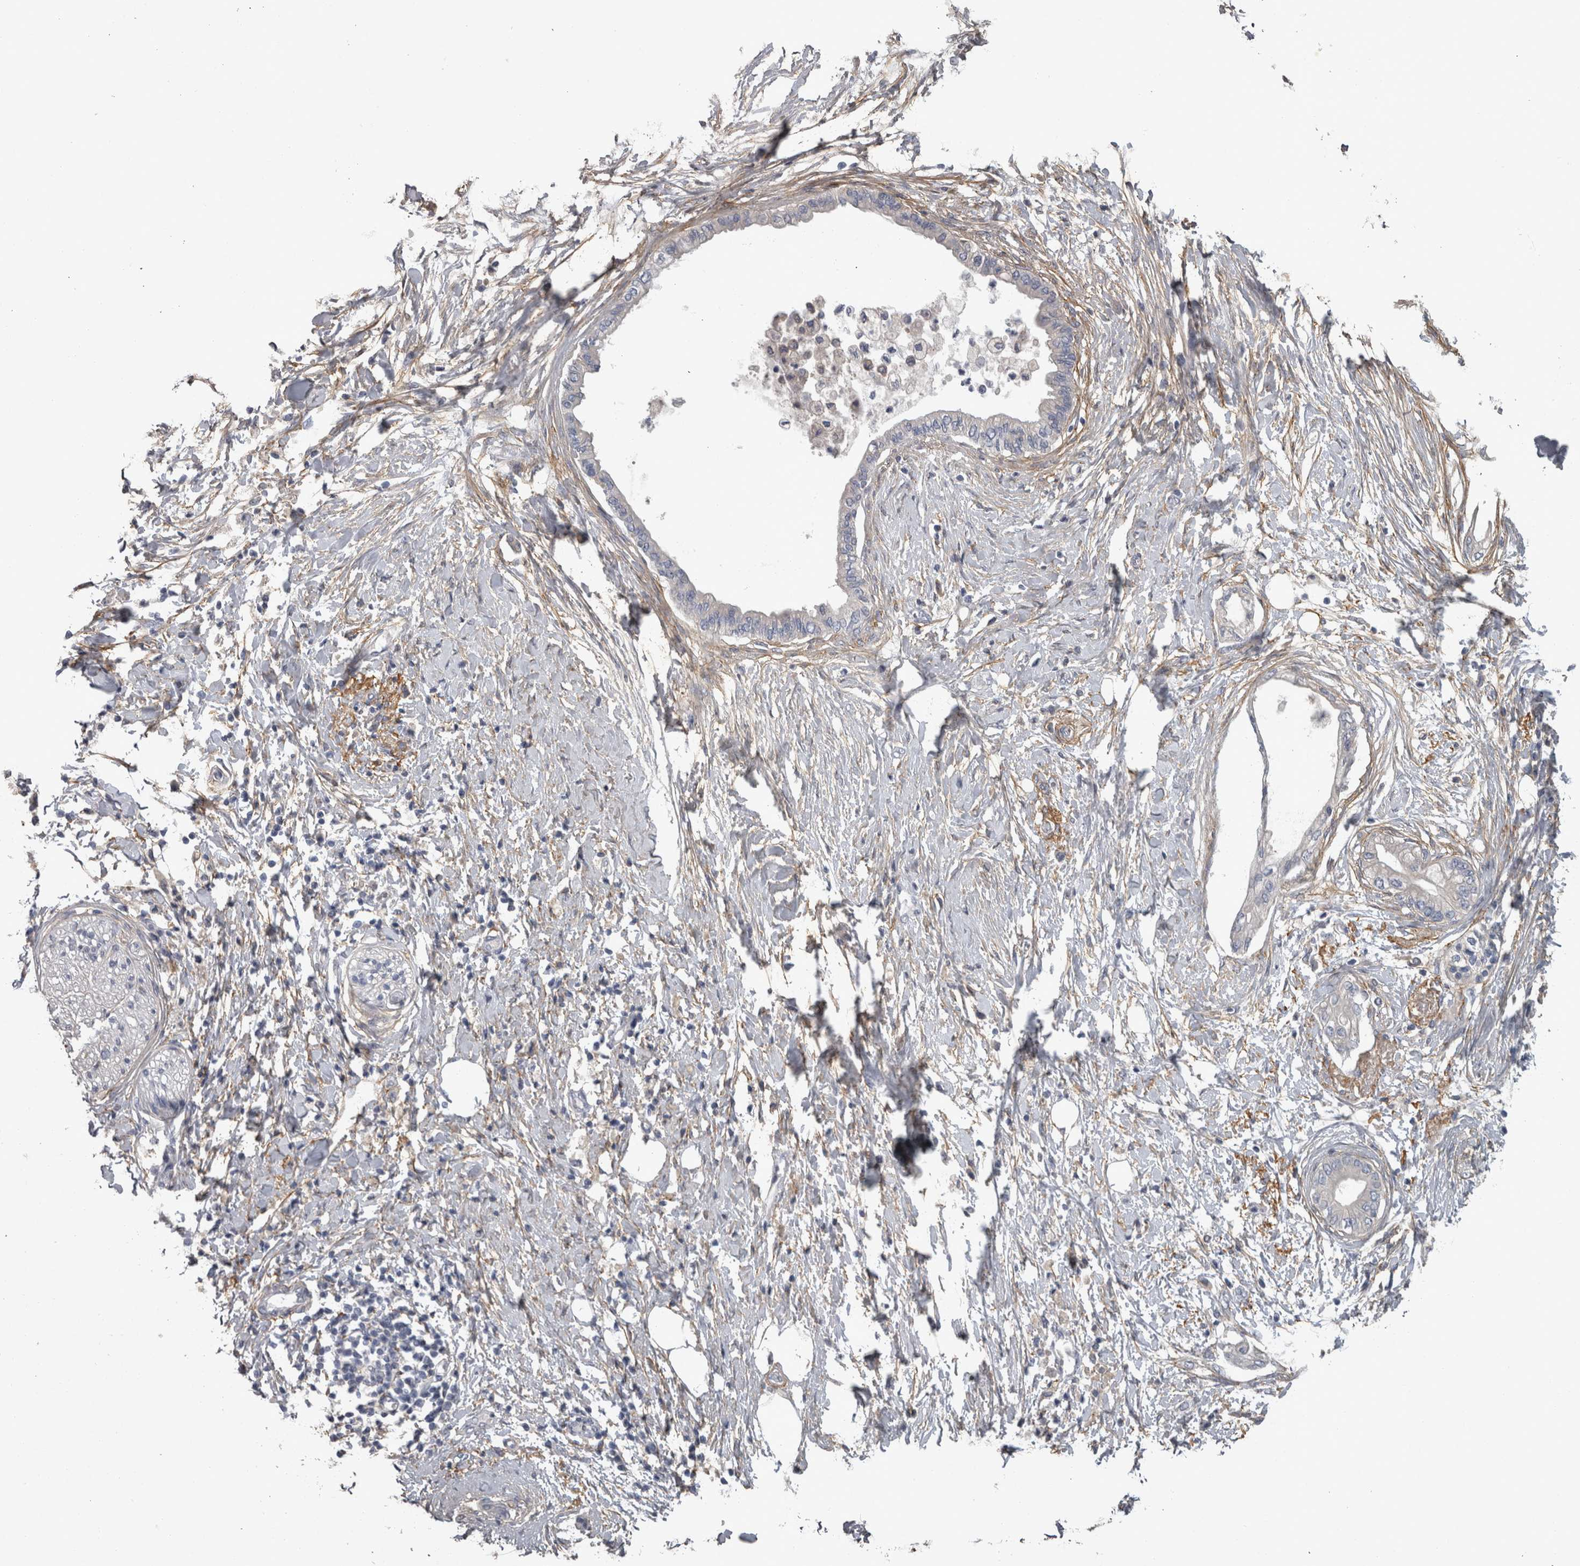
{"staining": {"intensity": "negative", "quantity": "none", "location": "none"}, "tissue": "pancreatic cancer", "cell_type": "Tumor cells", "image_type": "cancer", "snomed": [{"axis": "morphology", "description": "Normal tissue, NOS"}, {"axis": "morphology", "description": "Adenocarcinoma, NOS"}, {"axis": "topography", "description": "Pancreas"}, {"axis": "topography", "description": "Duodenum"}], "caption": "Pancreatic adenocarcinoma stained for a protein using IHC demonstrates no positivity tumor cells.", "gene": "EFEMP2", "patient": {"sex": "female", "age": 60}}